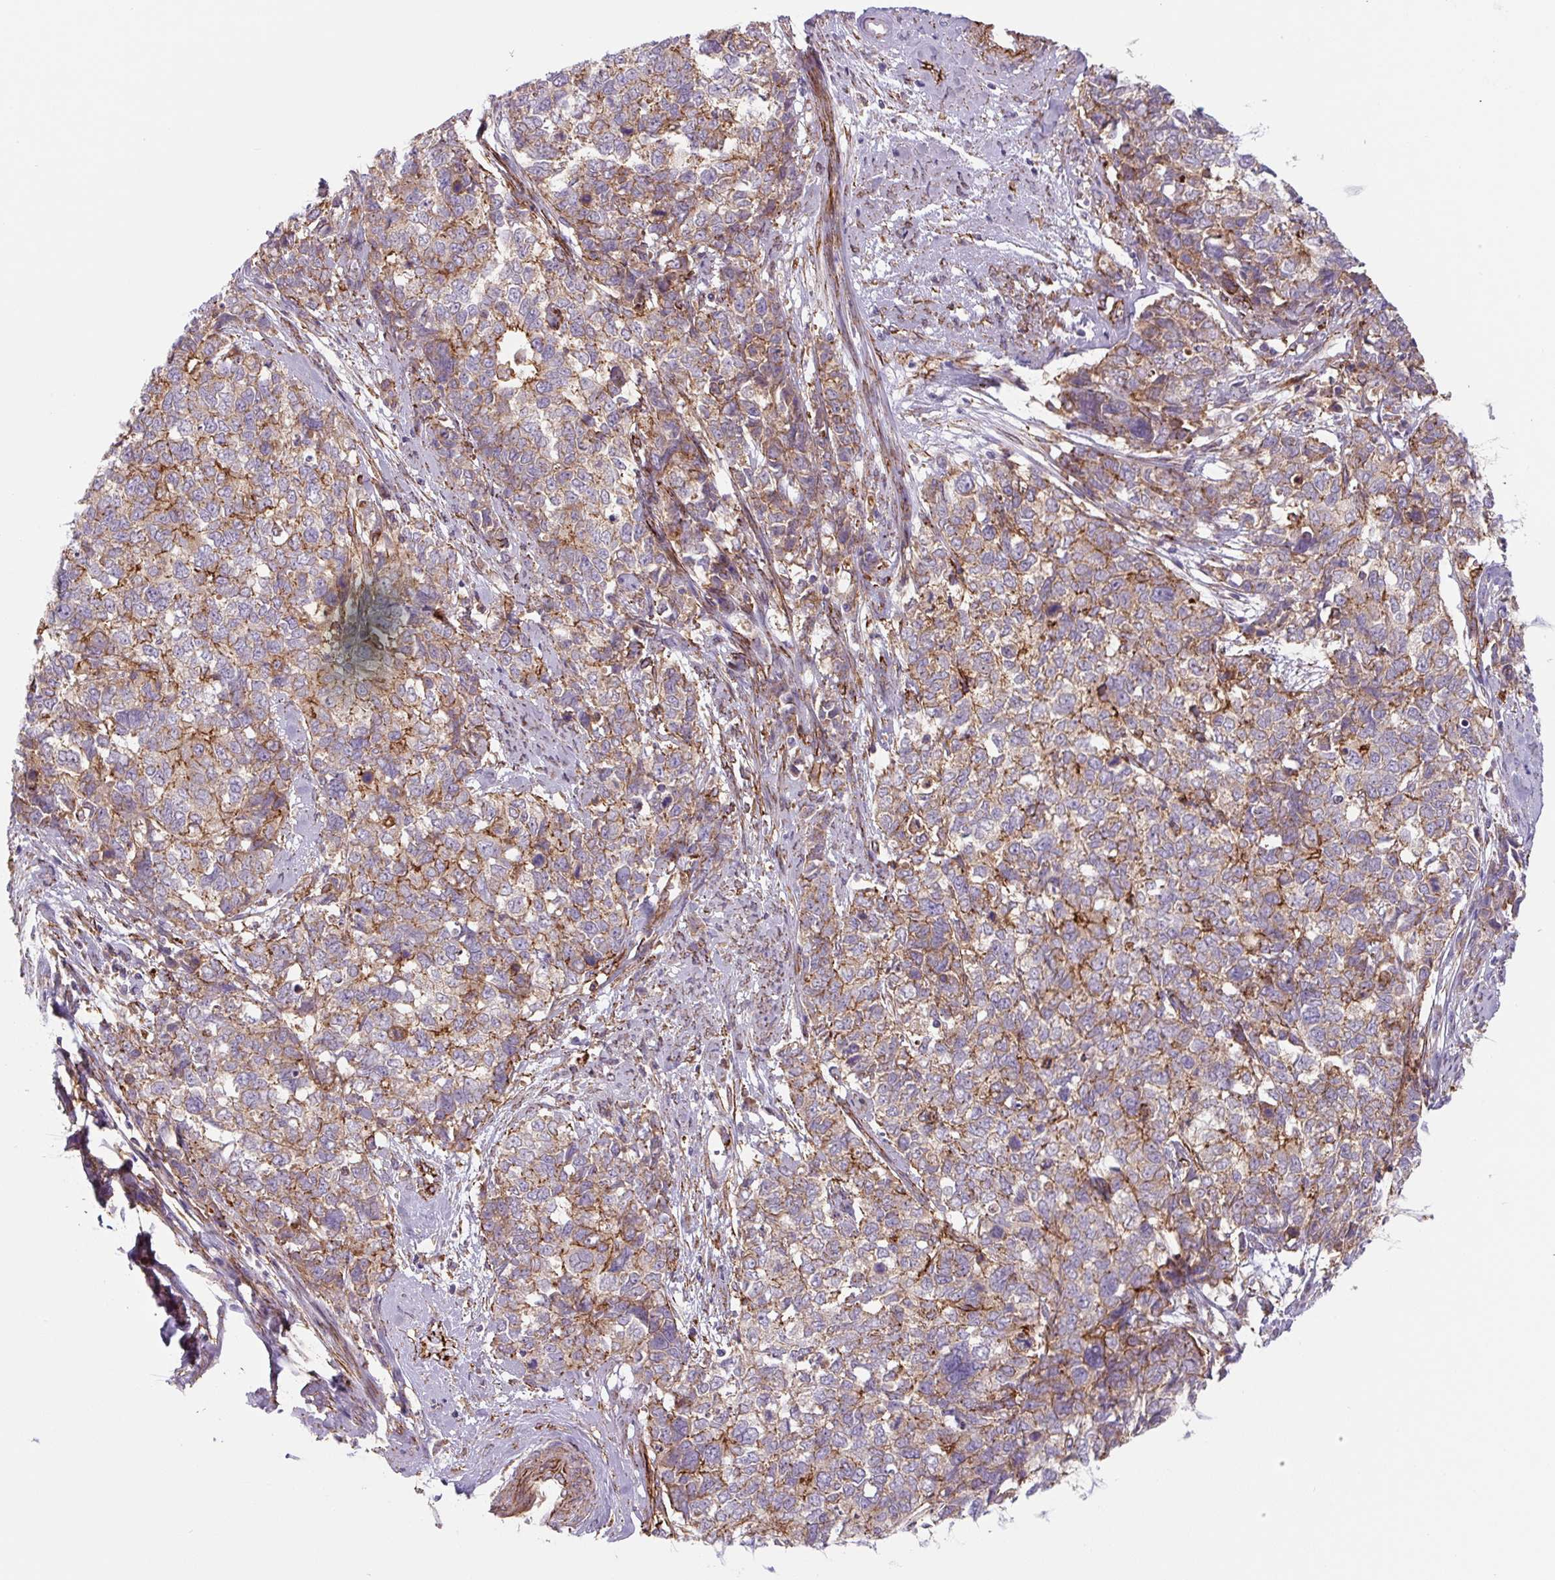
{"staining": {"intensity": "moderate", "quantity": ">75%", "location": "cytoplasmic/membranous"}, "tissue": "cervical cancer", "cell_type": "Tumor cells", "image_type": "cancer", "snomed": [{"axis": "morphology", "description": "Adenocarcinoma, NOS"}, {"axis": "topography", "description": "Cervix"}], "caption": "This is an image of immunohistochemistry (IHC) staining of cervical cancer (adenocarcinoma), which shows moderate staining in the cytoplasmic/membranous of tumor cells.", "gene": "DHFR2", "patient": {"sex": "female", "age": 63}}